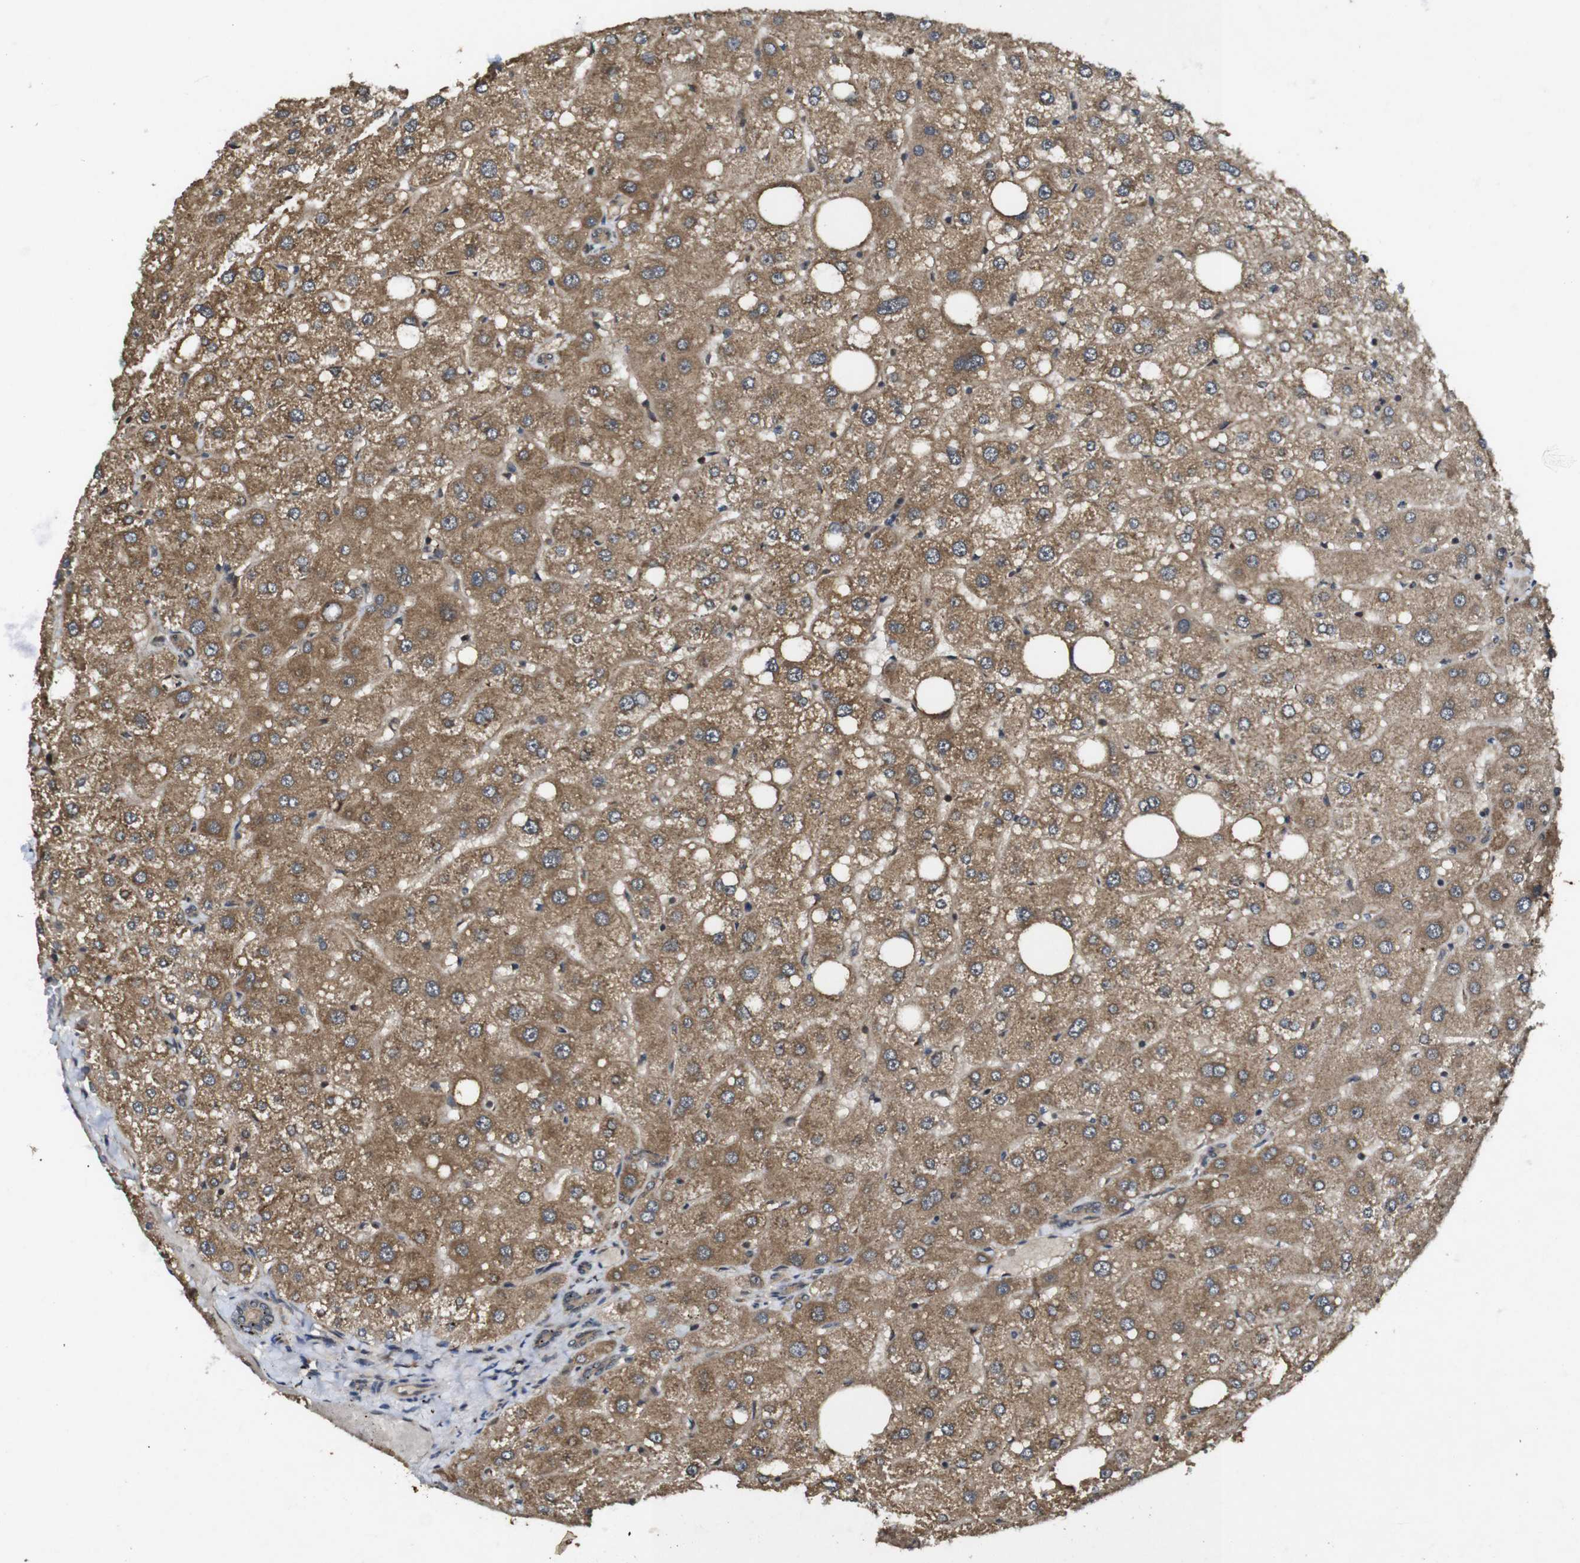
{"staining": {"intensity": "moderate", "quantity": ">75%", "location": "cytoplasmic/membranous"}, "tissue": "liver", "cell_type": "Cholangiocytes", "image_type": "normal", "snomed": [{"axis": "morphology", "description": "Normal tissue, NOS"}, {"axis": "topography", "description": "Liver"}], "caption": "Benign liver shows moderate cytoplasmic/membranous staining in approximately >75% of cholangiocytes, visualized by immunohistochemistry.", "gene": "RIPK1", "patient": {"sex": "male", "age": 73}}